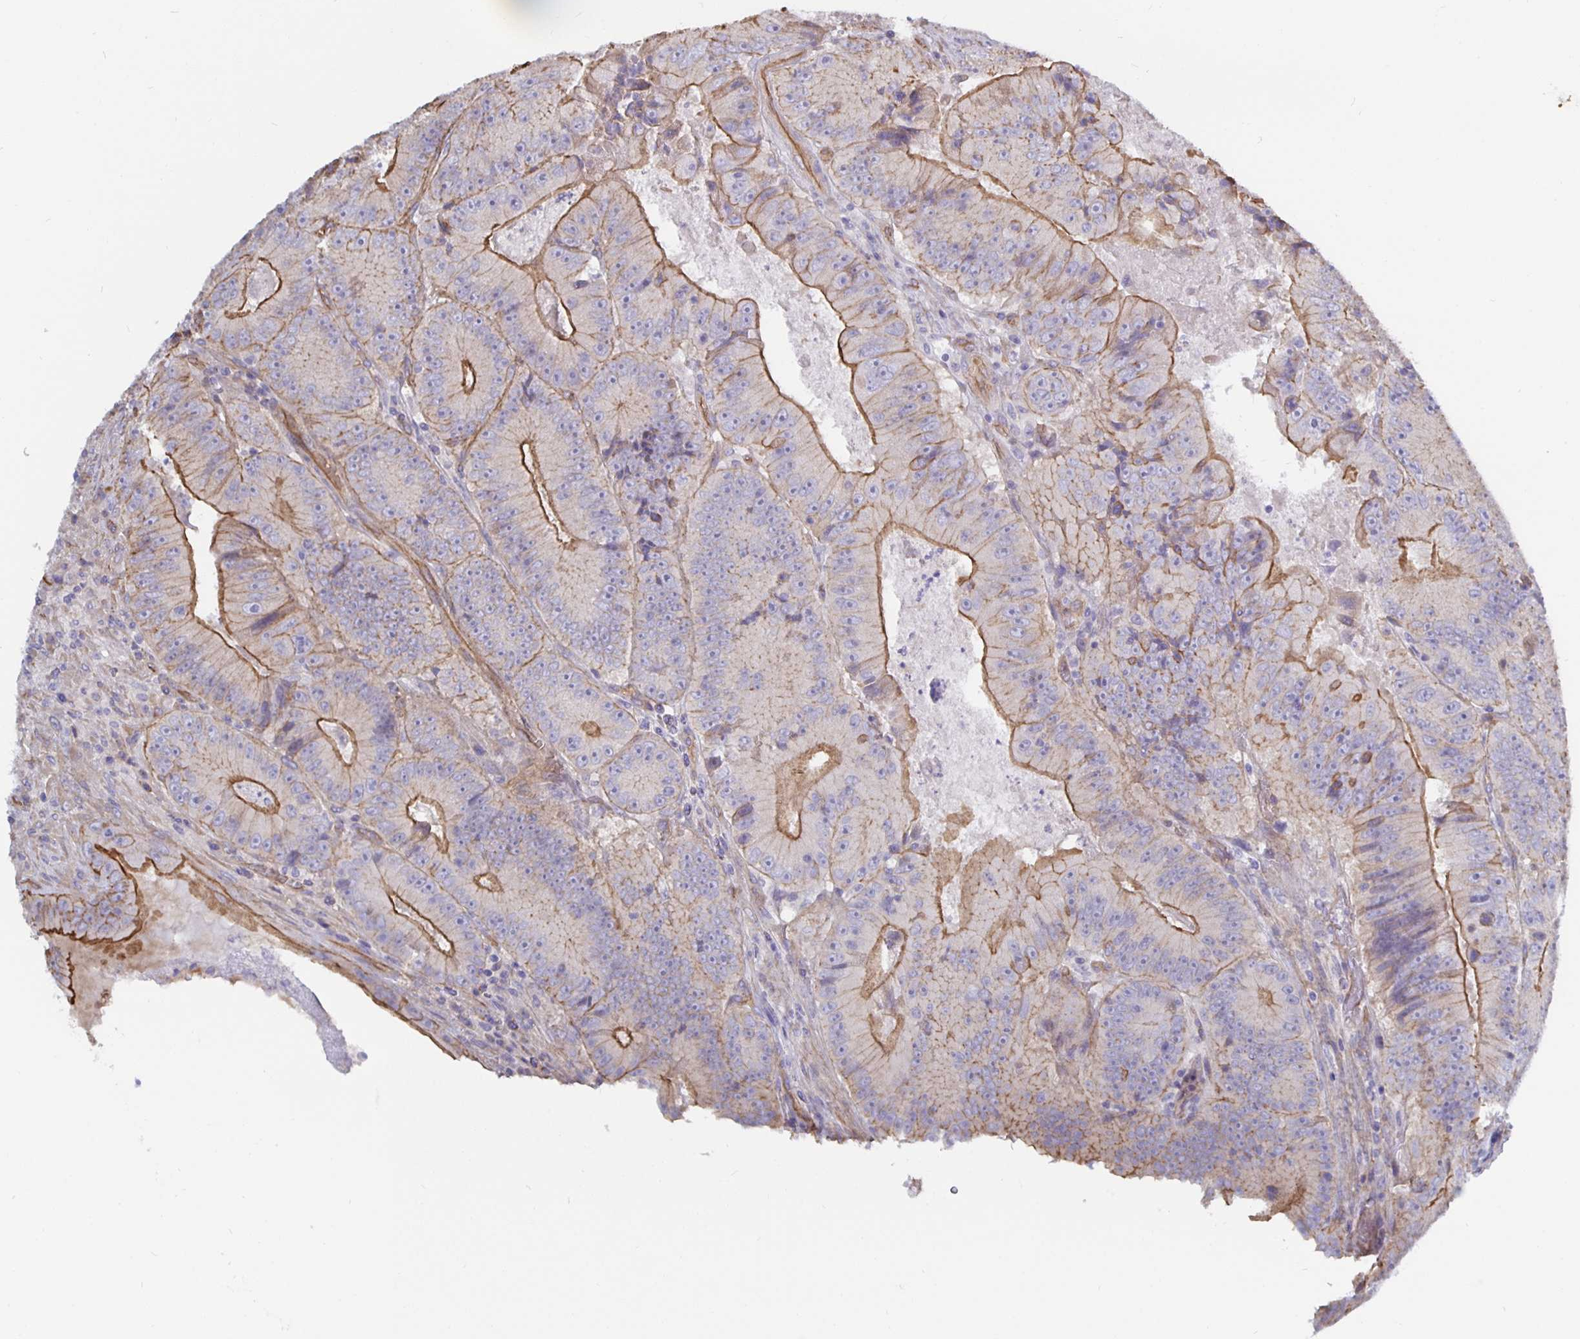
{"staining": {"intensity": "strong", "quantity": "25%-75%", "location": "cytoplasmic/membranous"}, "tissue": "colorectal cancer", "cell_type": "Tumor cells", "image_type": "cancer", "snomed": [{"axis": "morphology", "description": "Adenocarcinoma, NOS"}, {"axis": "topography", "description": "Colon"}], "caption": "A brown stain highlights strong cytoplasmic/membranous positivity of a protein in colorectal adenocarcinoma tumor cells.", "gene": "ARHGEF39", "patient": {"sex": "female", "age": 86}}